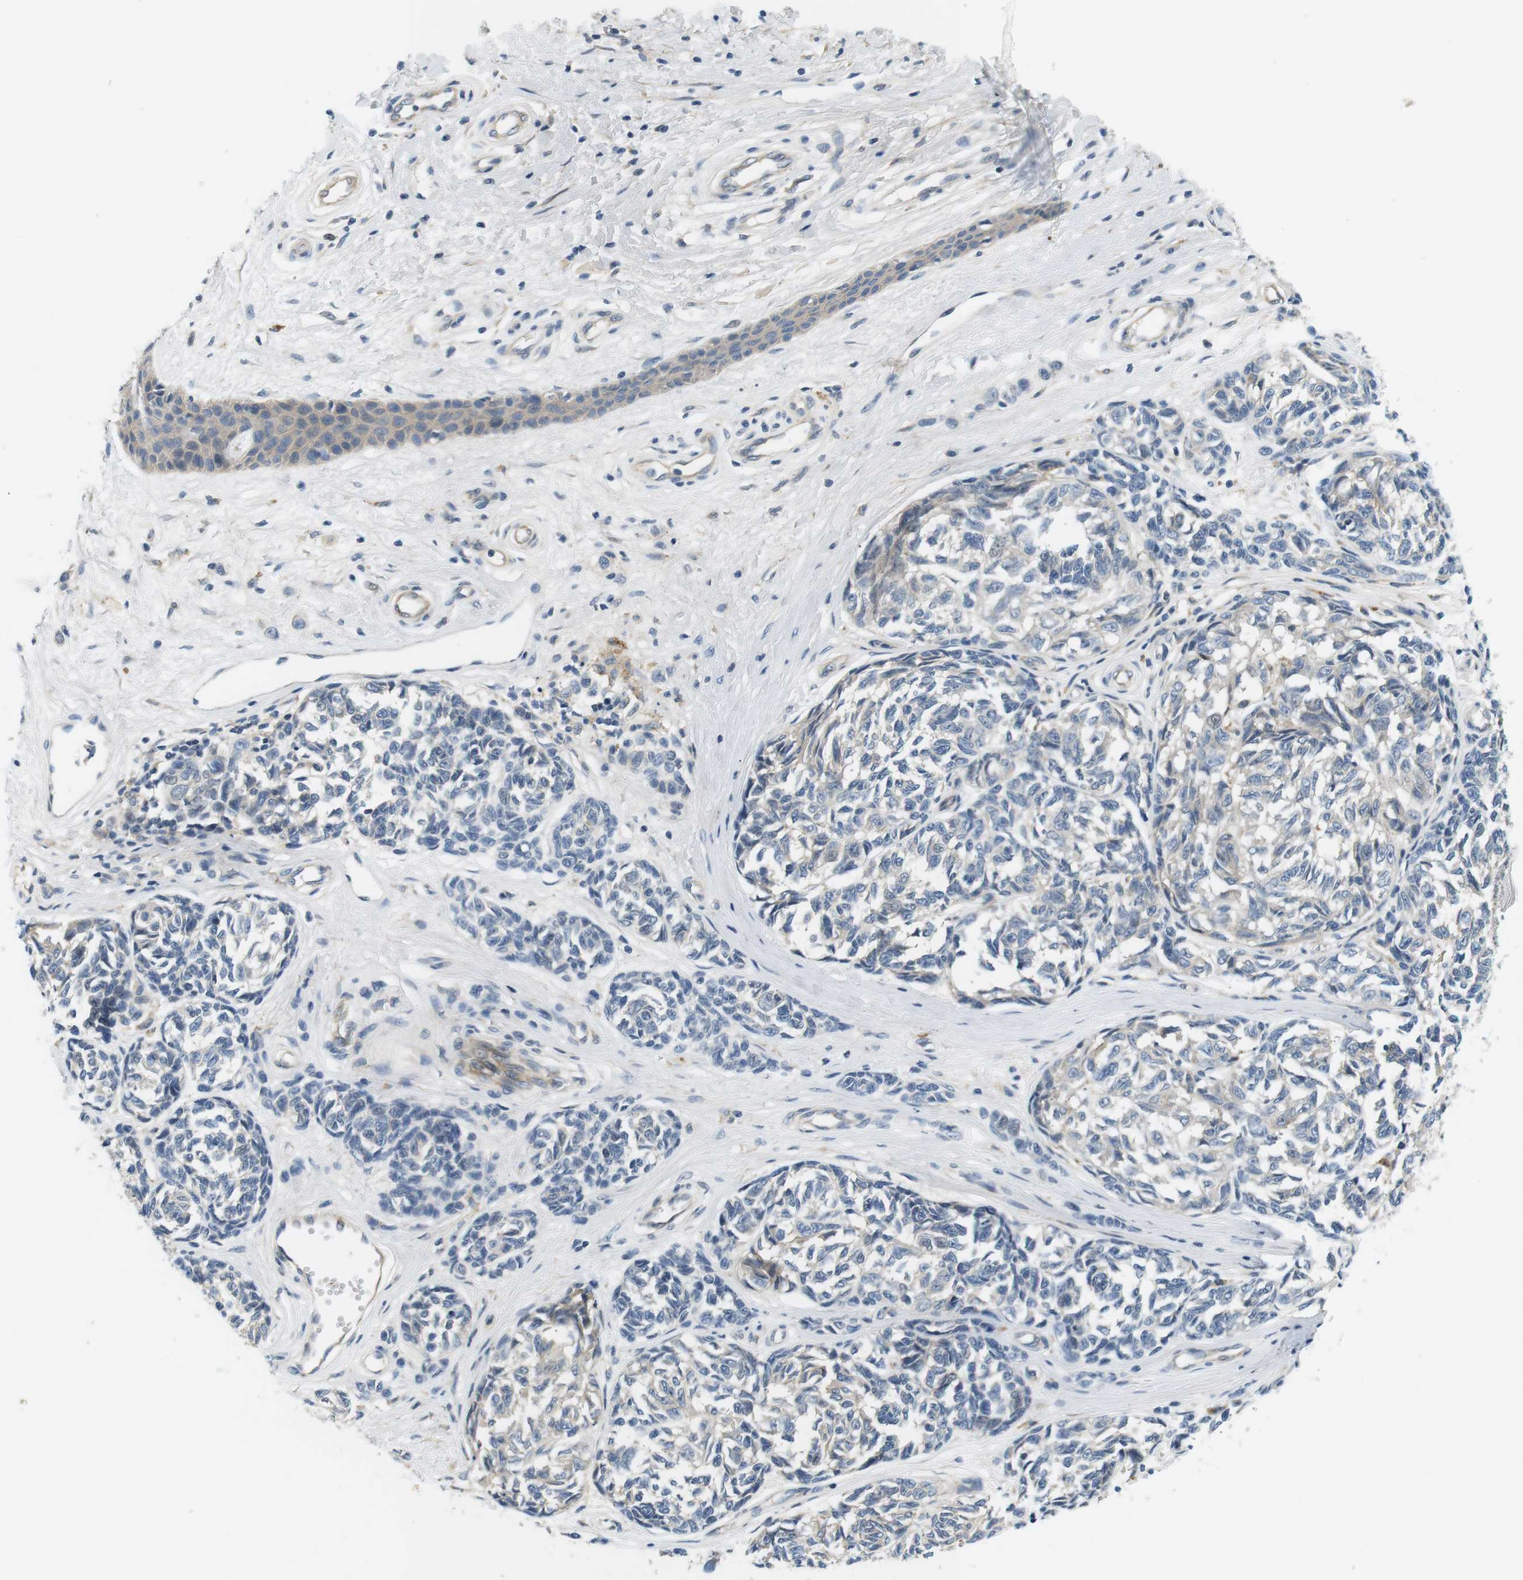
{"staining": {"intensity": "negative", "quantity": "none", "location": "none"}, "tissue": "melanoma", "cell_type": "Tumor cells", "image_type": "cancer", "snomed": [{"axis": "morphology", "description": "Malignant melanoma, NOS"}, {"axis": "topography", "description": "Skin"}], "caption": "A high-resolution micrograph shows immunohistochemistry staining of melanoma, which reveals no significant positivity in tumor cells.", "gene": "SLC30A1", "patient": {"sex": "female", "age": 64}}